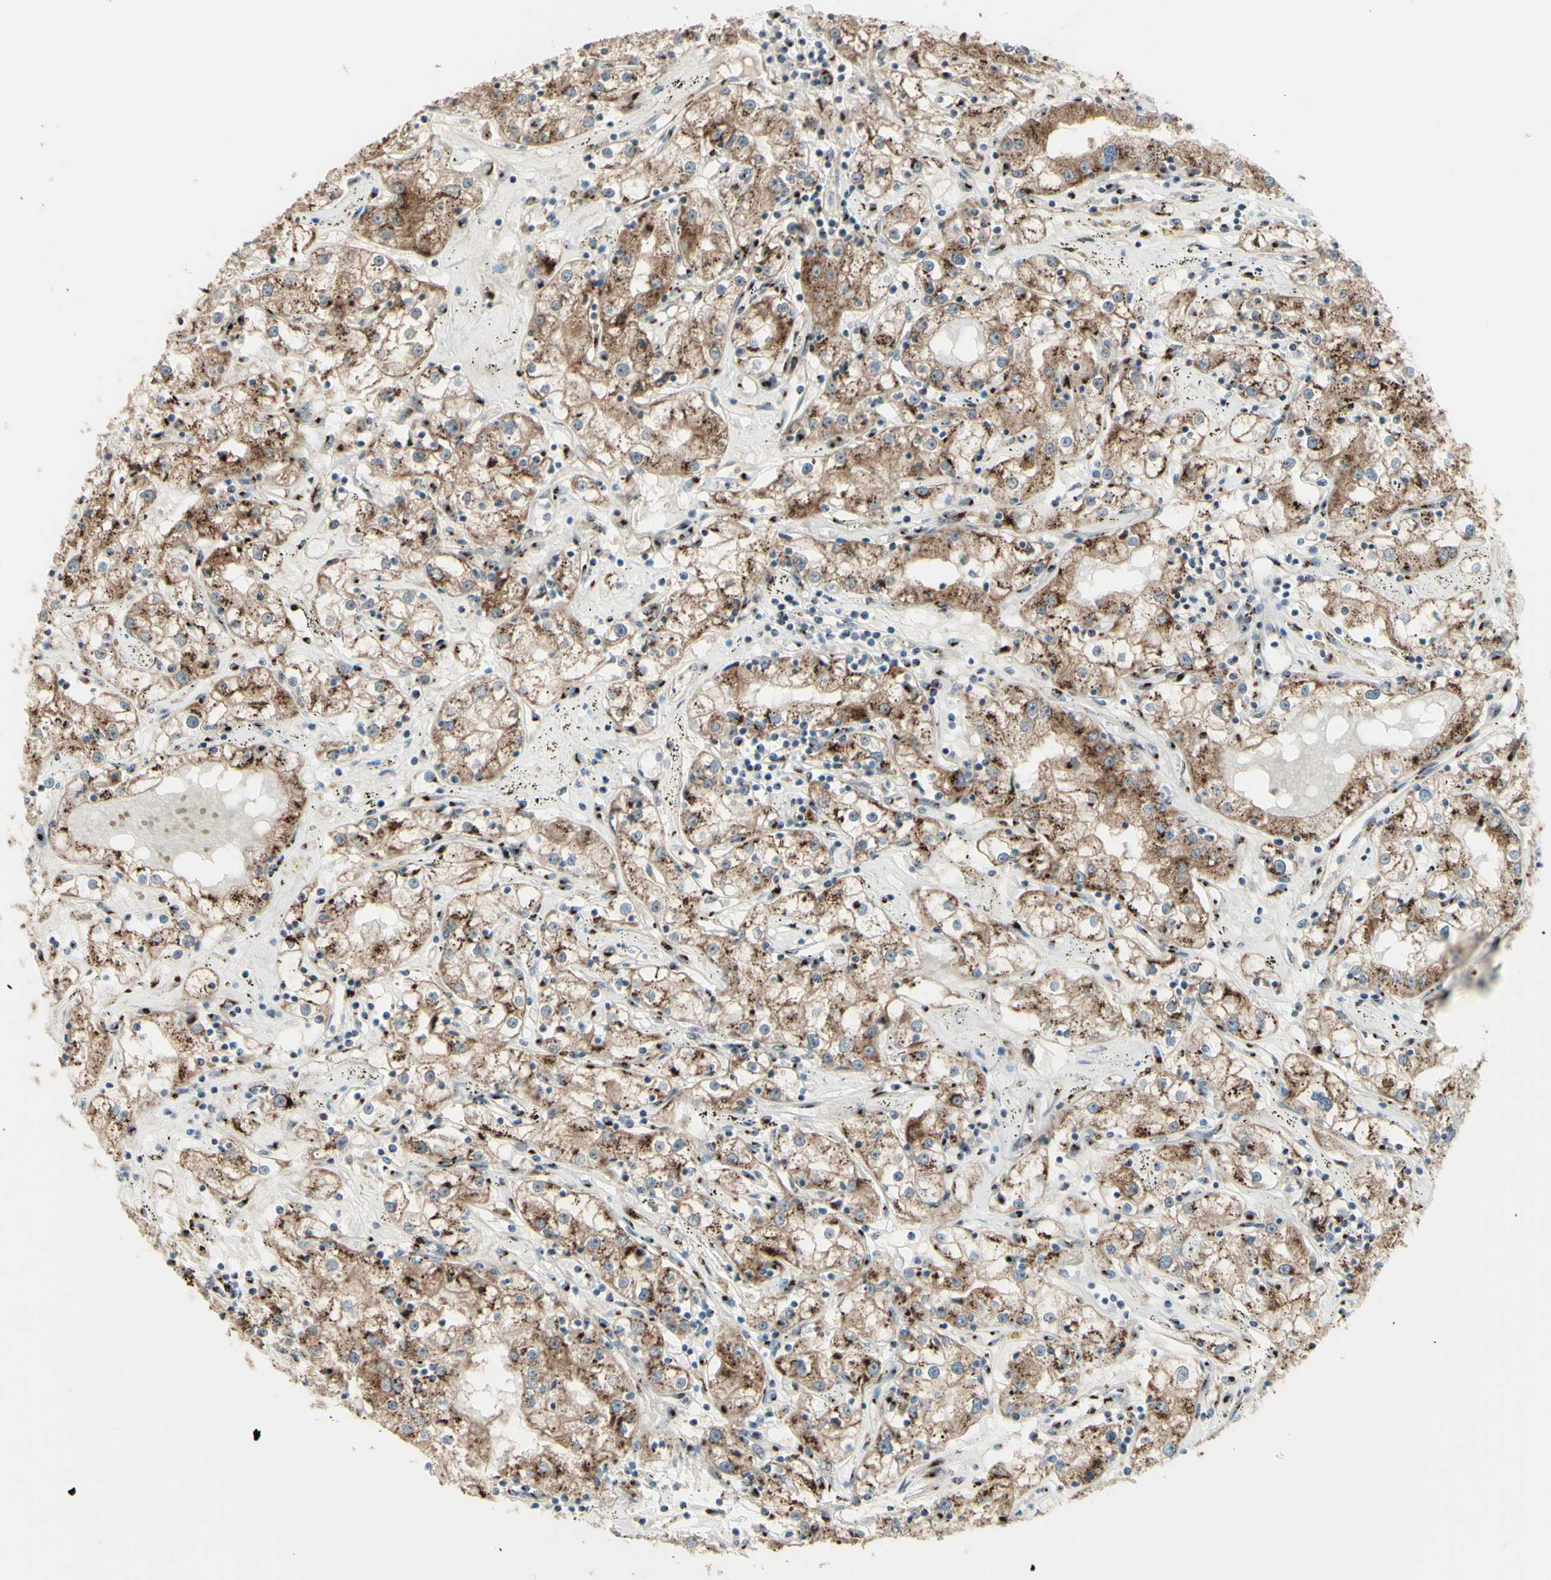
{"staining": {"intensity": "moderate", "quantity": ">75%", "location": "cytoplasmic/membranous"}, "tissue": "renal cancer", "cell_type": "Tumor cells", "image_type": "cancer", "snomed": [{"axis": "morphology", "description": "Adenocarcinoma, NOS"}, {"axis": "topography", "description": "Kidney"}], "caption": "This is an image of immunohistochemistry staining of adenocarcinoma (renal), which shows moderate expression in the cytoplasmic/membranous of tumor cells.", "gene": "BPNT2", "patient": {"sex": "male", "age": 56}}